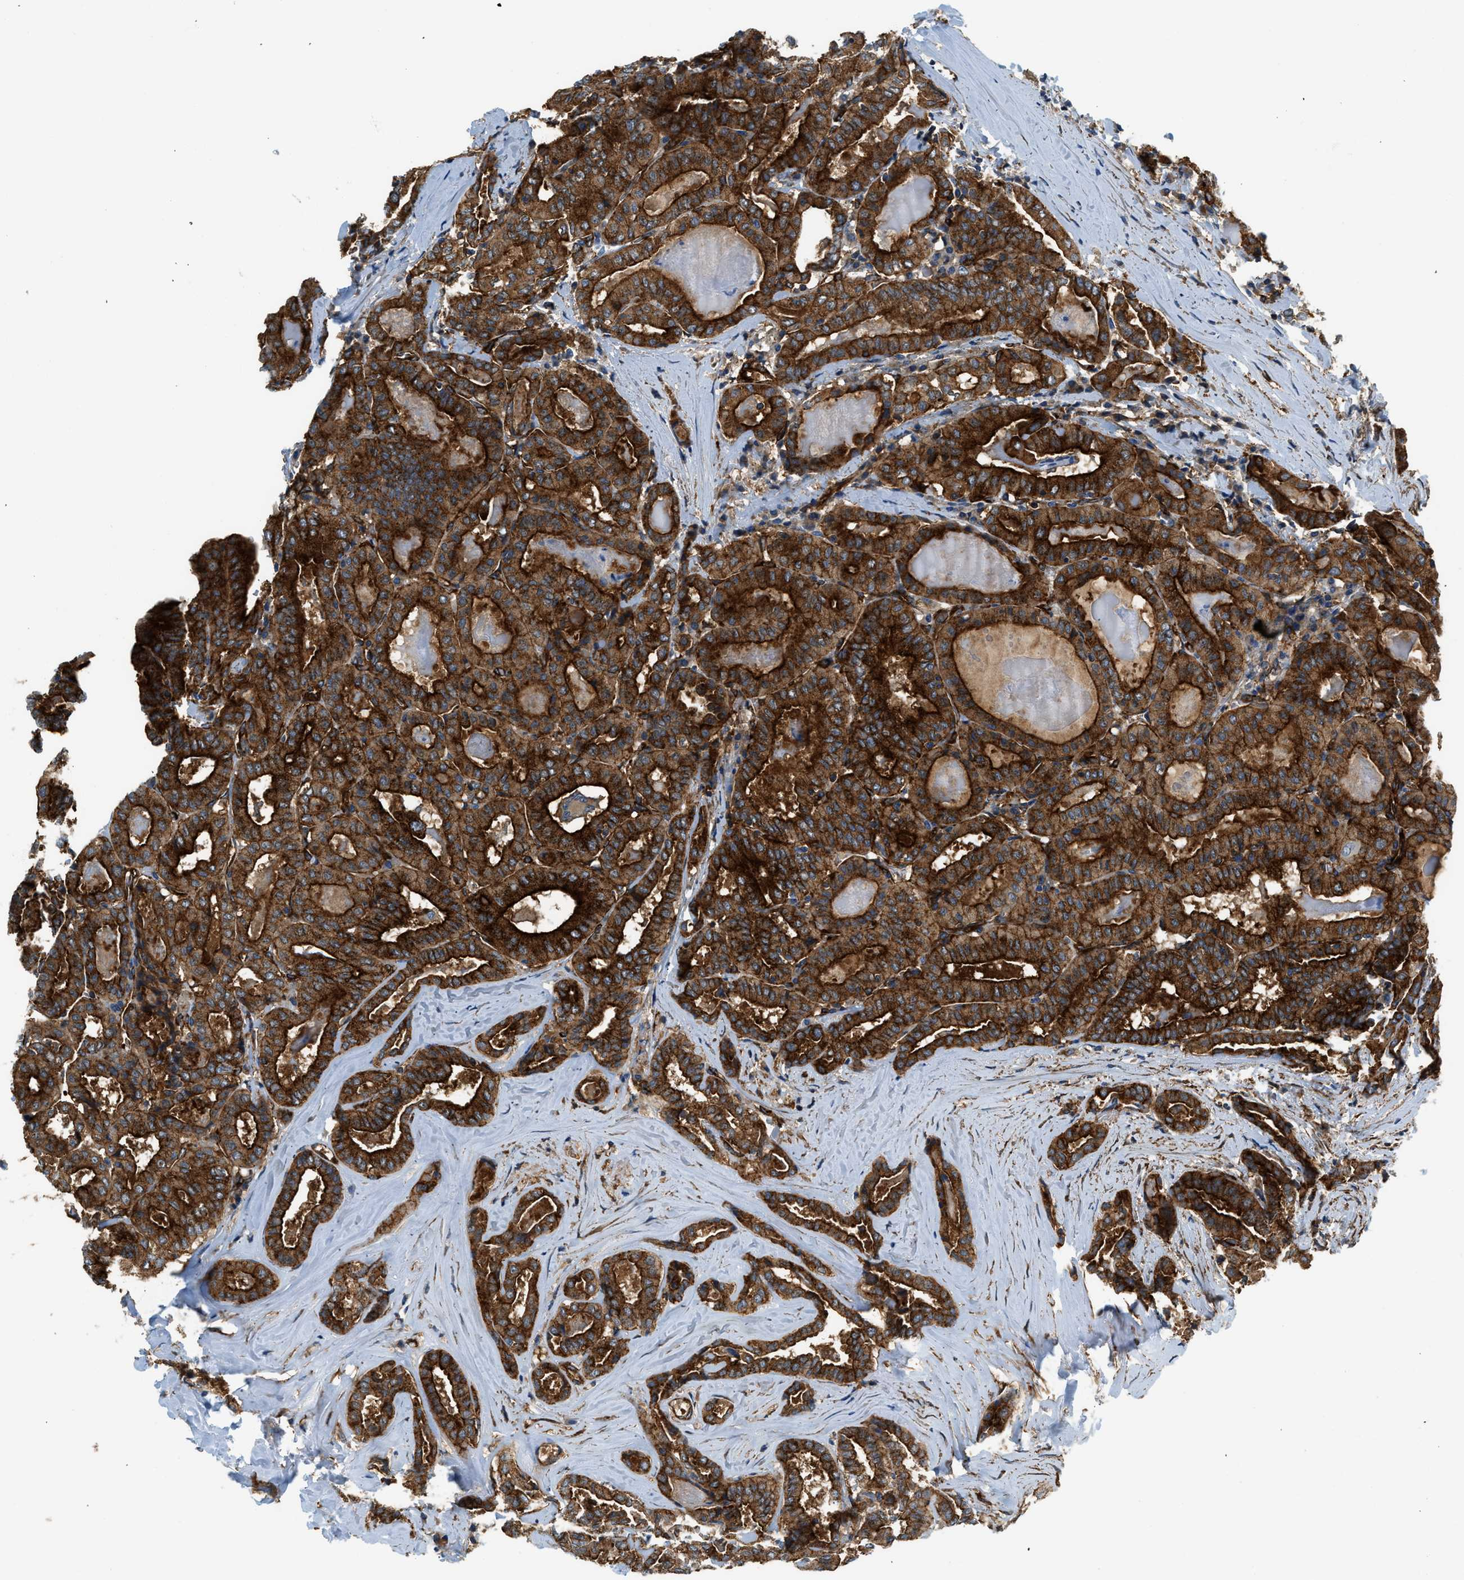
{"staining": {"intensity": "strong", "quantity": ">75%", "location": "cytoplasmic/membranous"}, "tissue": "thyroid cancer", "cell_type": "Tumor cells", "image_type": "cancer", "snomed": [{"axis": "morphology", "description": "Papillary adenocarcinoma, NOS"}, {"axis": "topography", "description": "Thyroid gland"}], "caption": "The image exhibits immunohistochemical staining of papillary adenocarcinoma (thyroid). There is strong cytoplasmic/membranous expression is identified in approximately >75% of tumor cells.", "gene": "HIP1", "patient": {"sex": "female", "age": 42}}